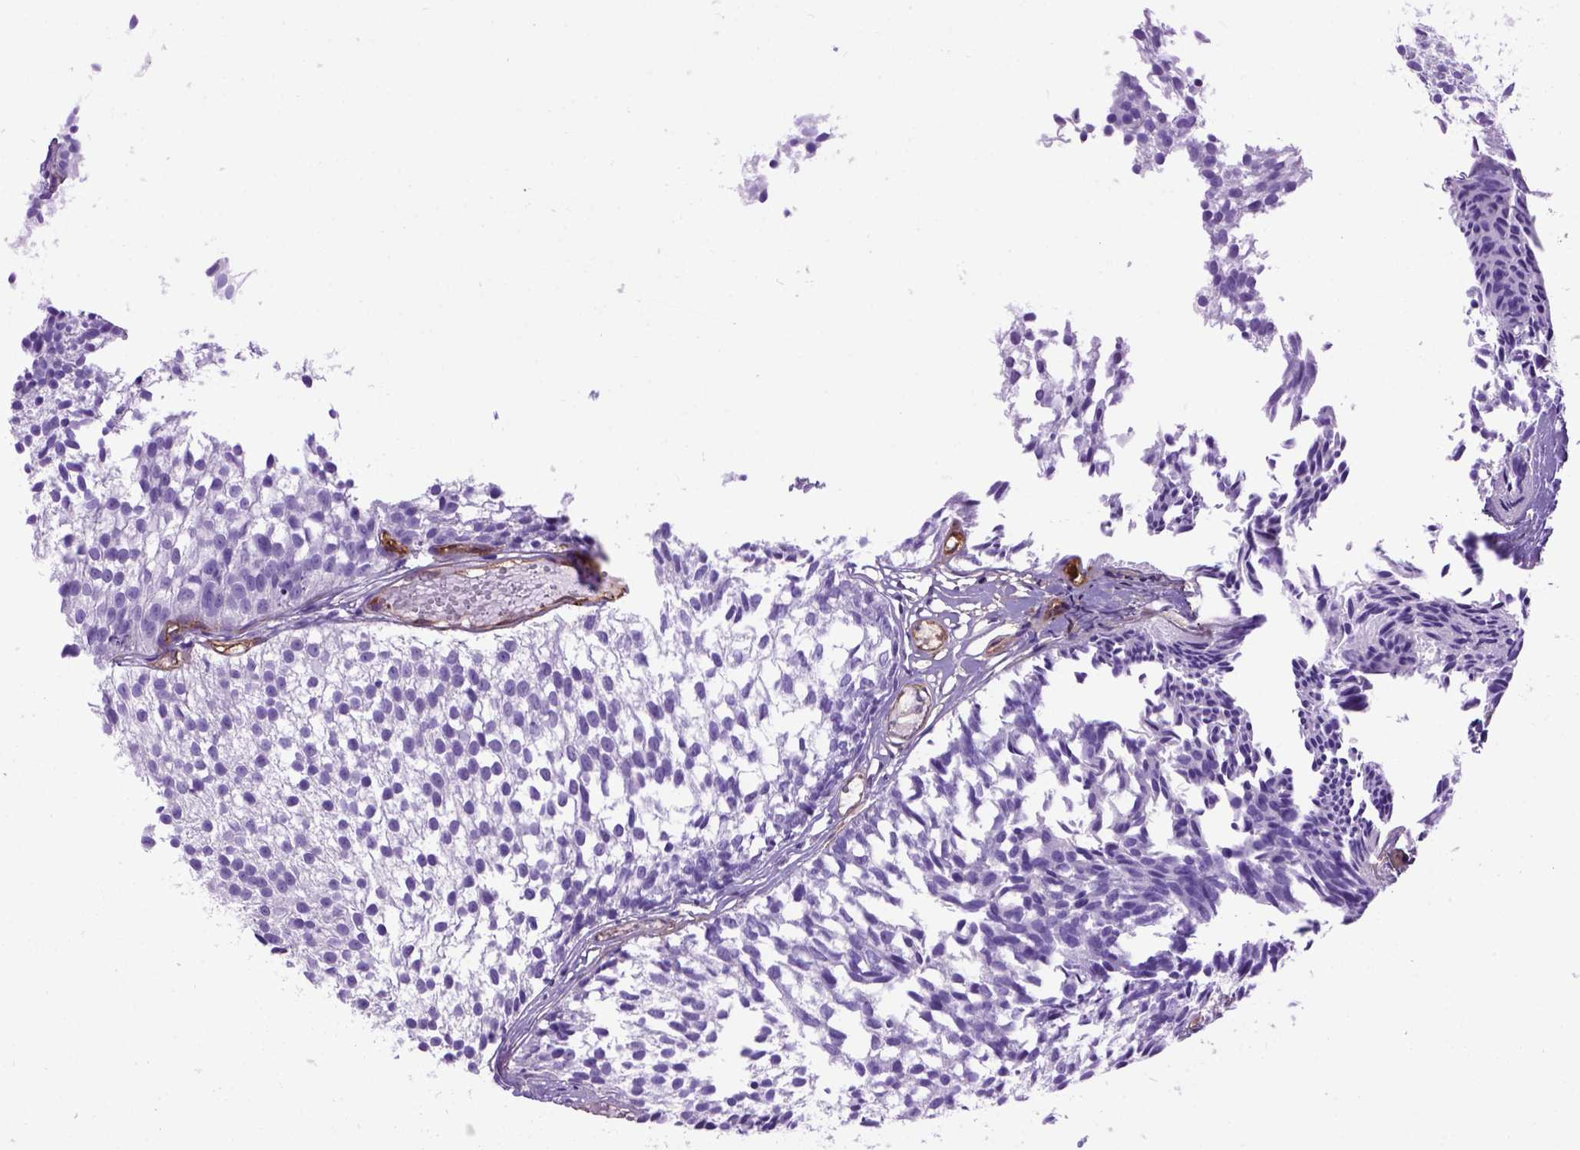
{"staining": {"intensity": "negative", "quantity": "none", "location": "none"}, "tissue": "urothelial cancer", "cell_type": "Tumor cells", "image_type": "cancer", "snomed": [{"axis": "morphology", "description": "Urothelial carcinoma, Low grade"}, {"axis": "topography", "description": "Urinary bladder"}], "caption": "Tumor cells are negative for protein expression in human urothelial cancer. (Stains: DAB IHC with hematoxylin counter stain, Microscopy: brightfield microscopy at high magnification).", "gene": "ENG", "patient": {"sex": "male", "age": 63}}